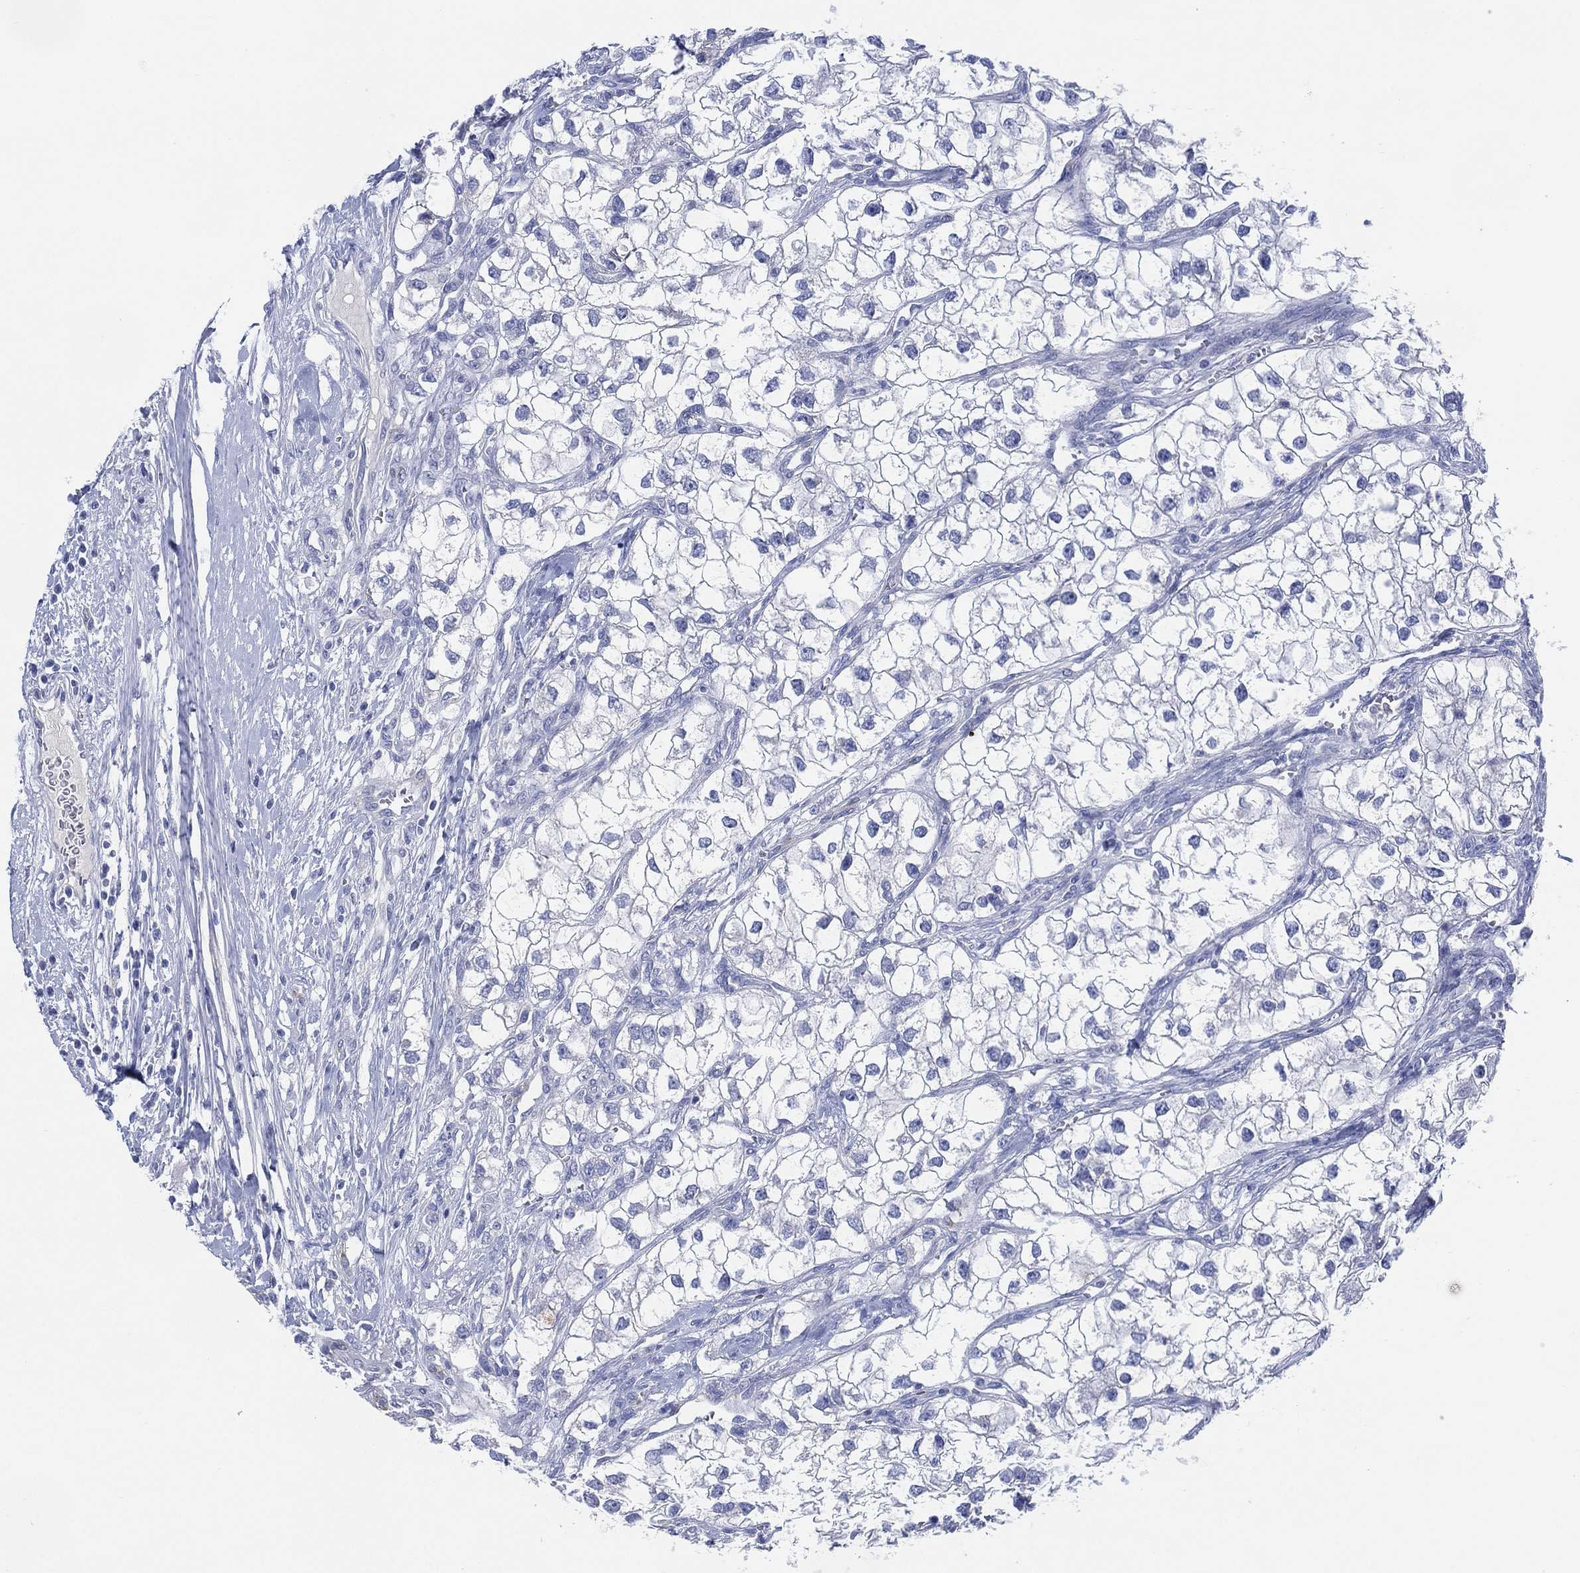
{"staining": {"intensity": "negative", "quantity": "none", "location": "none"}, "tissue": "renal cancer", "cell_type": "Tumor cells", "image_type": "cancer", "snomed": [{"axis": "morphology", "description": "Adenocarcinoma, NOS"}, {"axis": "topography", "description": "Kidney"}], "caption": "Tumor cells show no significant protein positivity in renal cancer.", "gene": "ADAD2", "patient": {"sex": "male", "age": 59}}